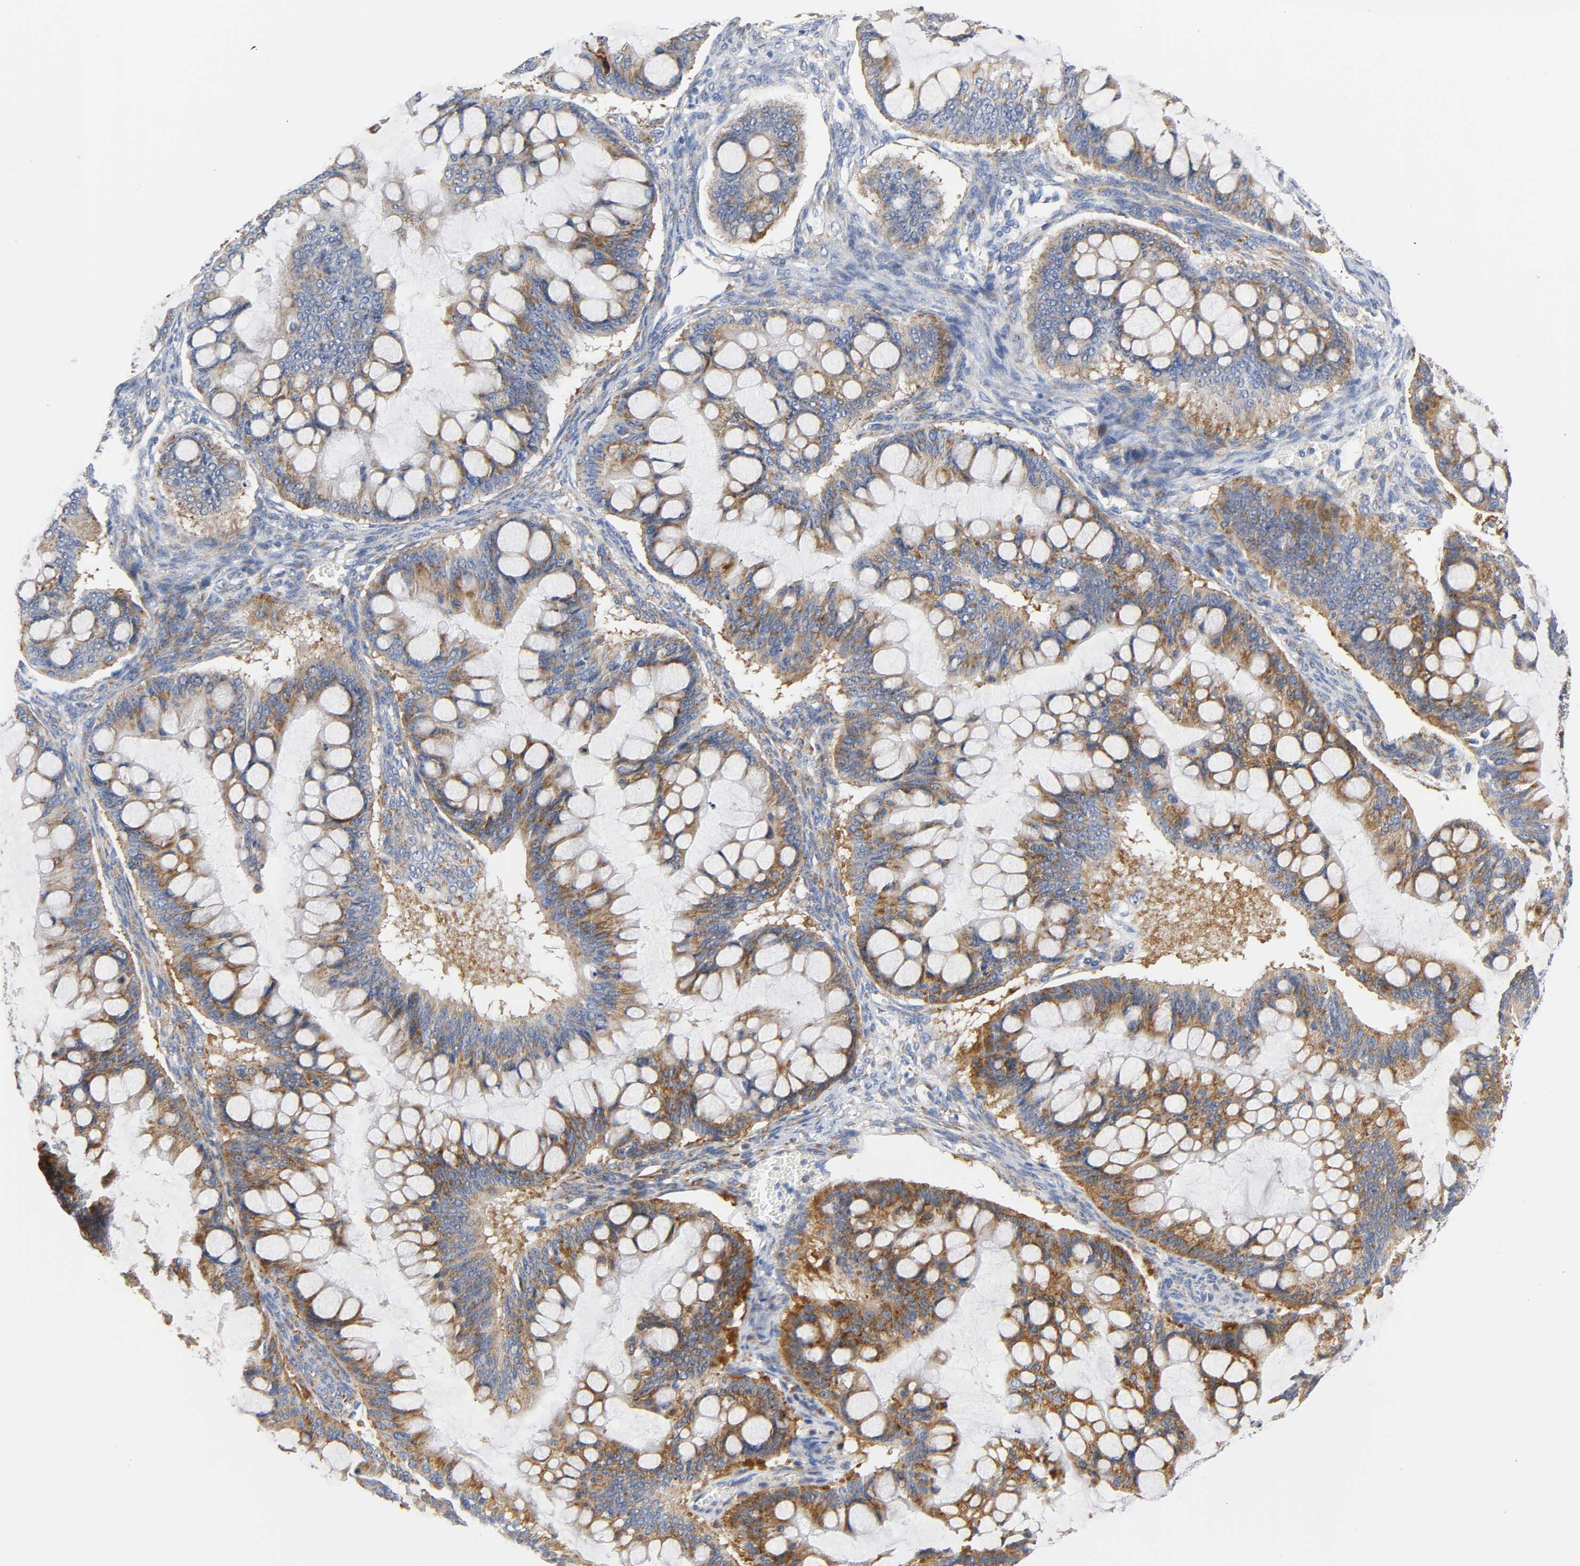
{"staining": {"intensity": "strong", "quantity": ">75%", "location": "cytoplasmic/membranous"}, "tissue": "ovarian cancer", "cell_type": "Tumor cells", "image_type": "cancer", "snomed": [{"axis": "morphology", "description": "Cystadenocarcinoma, mucinous, NOS"}, {"axis": "topography", "description": "Ovary"}], "caption": "Protein expression analysis of human ovarian mucinous cystadenocarcinoma reveals strong cytoplasmic/membranous positivity in approximately >75% of tumor cells.", "gene": "REL", "patient": {"sex": "female", "age": 73}}